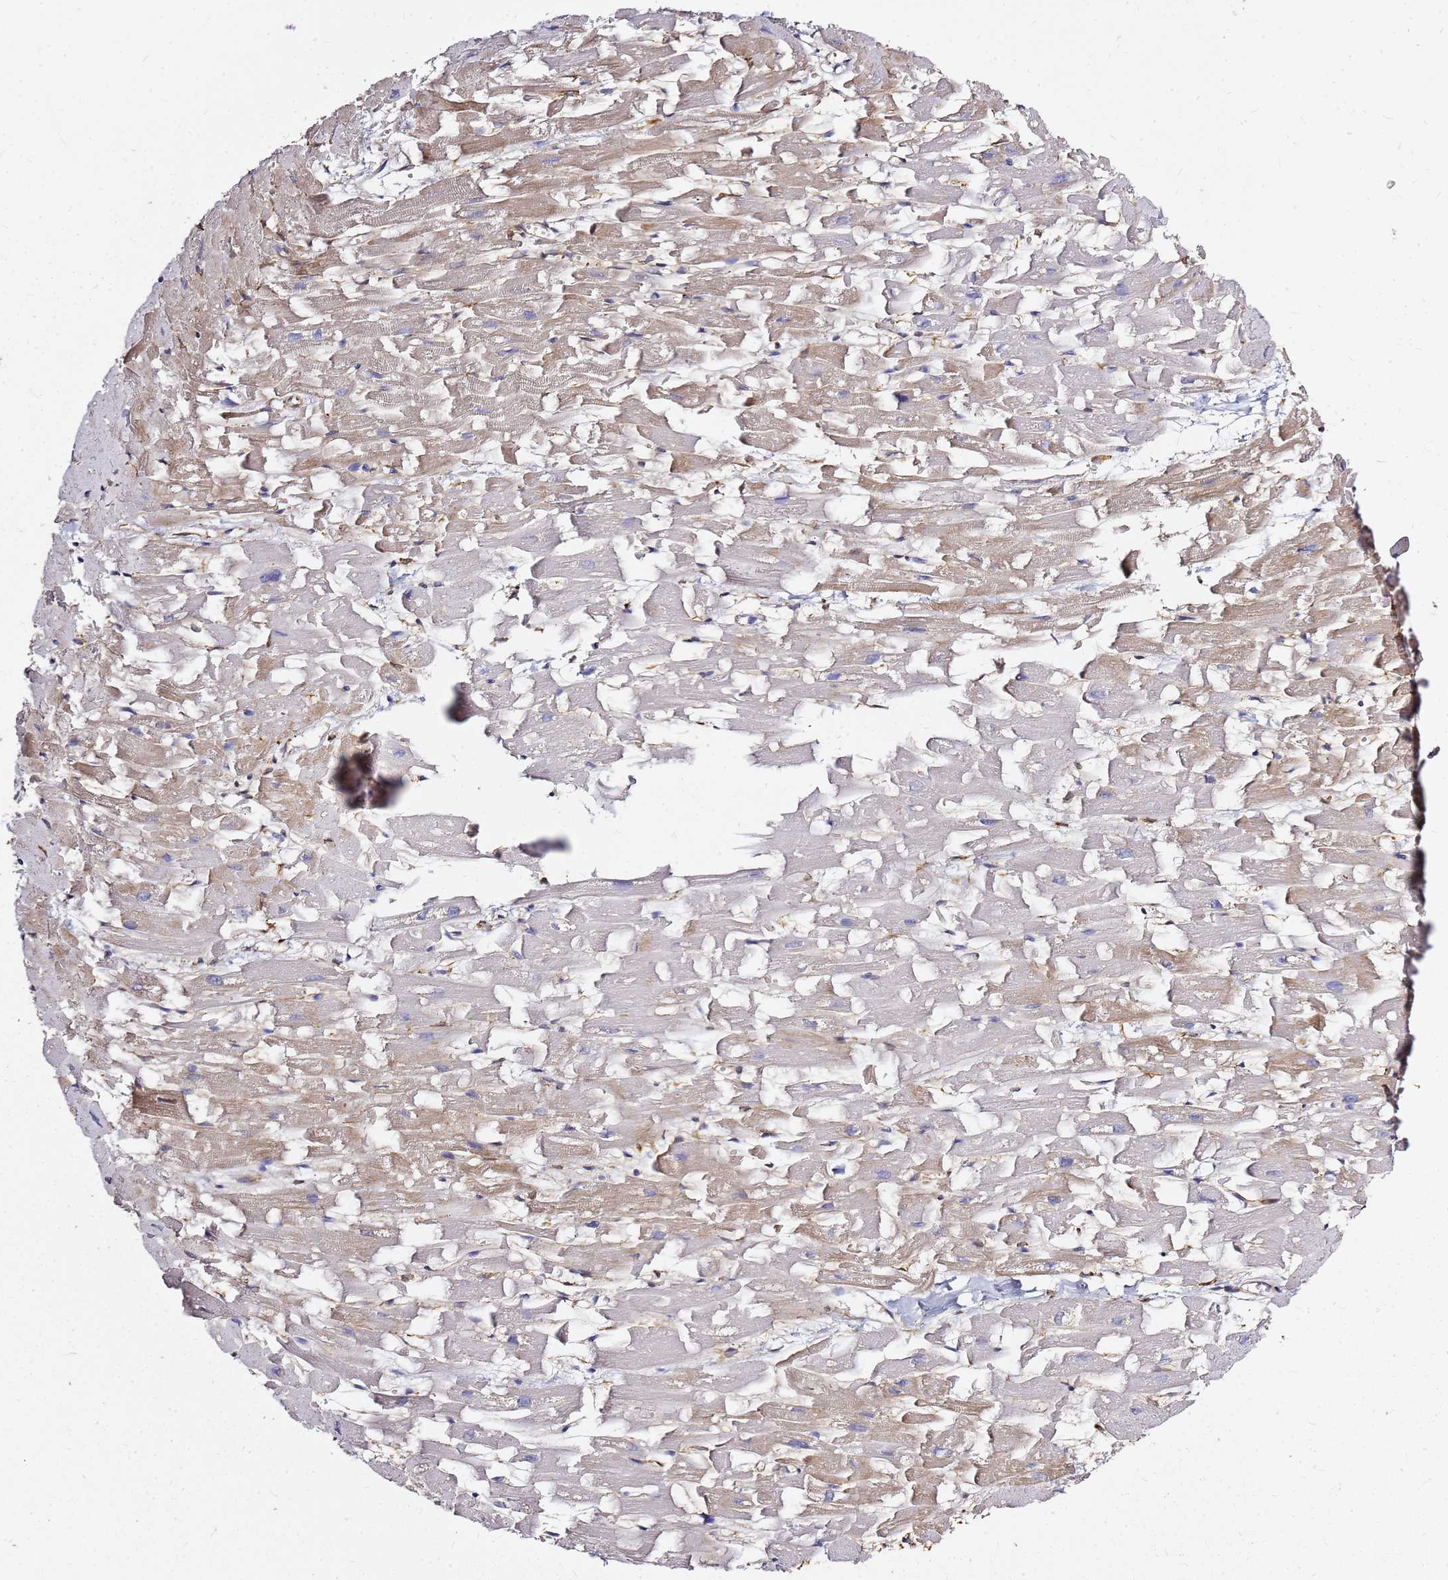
{"staining": {"intensity": "moderate", "quantity": "25%-75%", "location": "cytoplasmic/membranous"}, "tissue": "heart muscle", "cell_type": "Cardiomyocytes", "image_type": "normal", "snomed": [{"axis": "morphology", "description": "Normal tissue, NOS"}, {"axis": "topography", "description": "Heart"}], "caption": "Brown immunohistochemical staining in unremarkable human heart muscle displays moderate cytoplasmic/membranous expression in approximately 25%-75% of cardiomyocytes. Immunohistochemistry stains the protein in brown and the nuclei are stained blue.", "gene": "NUDT14", "patient": {"sex": "female", "age": 64}}